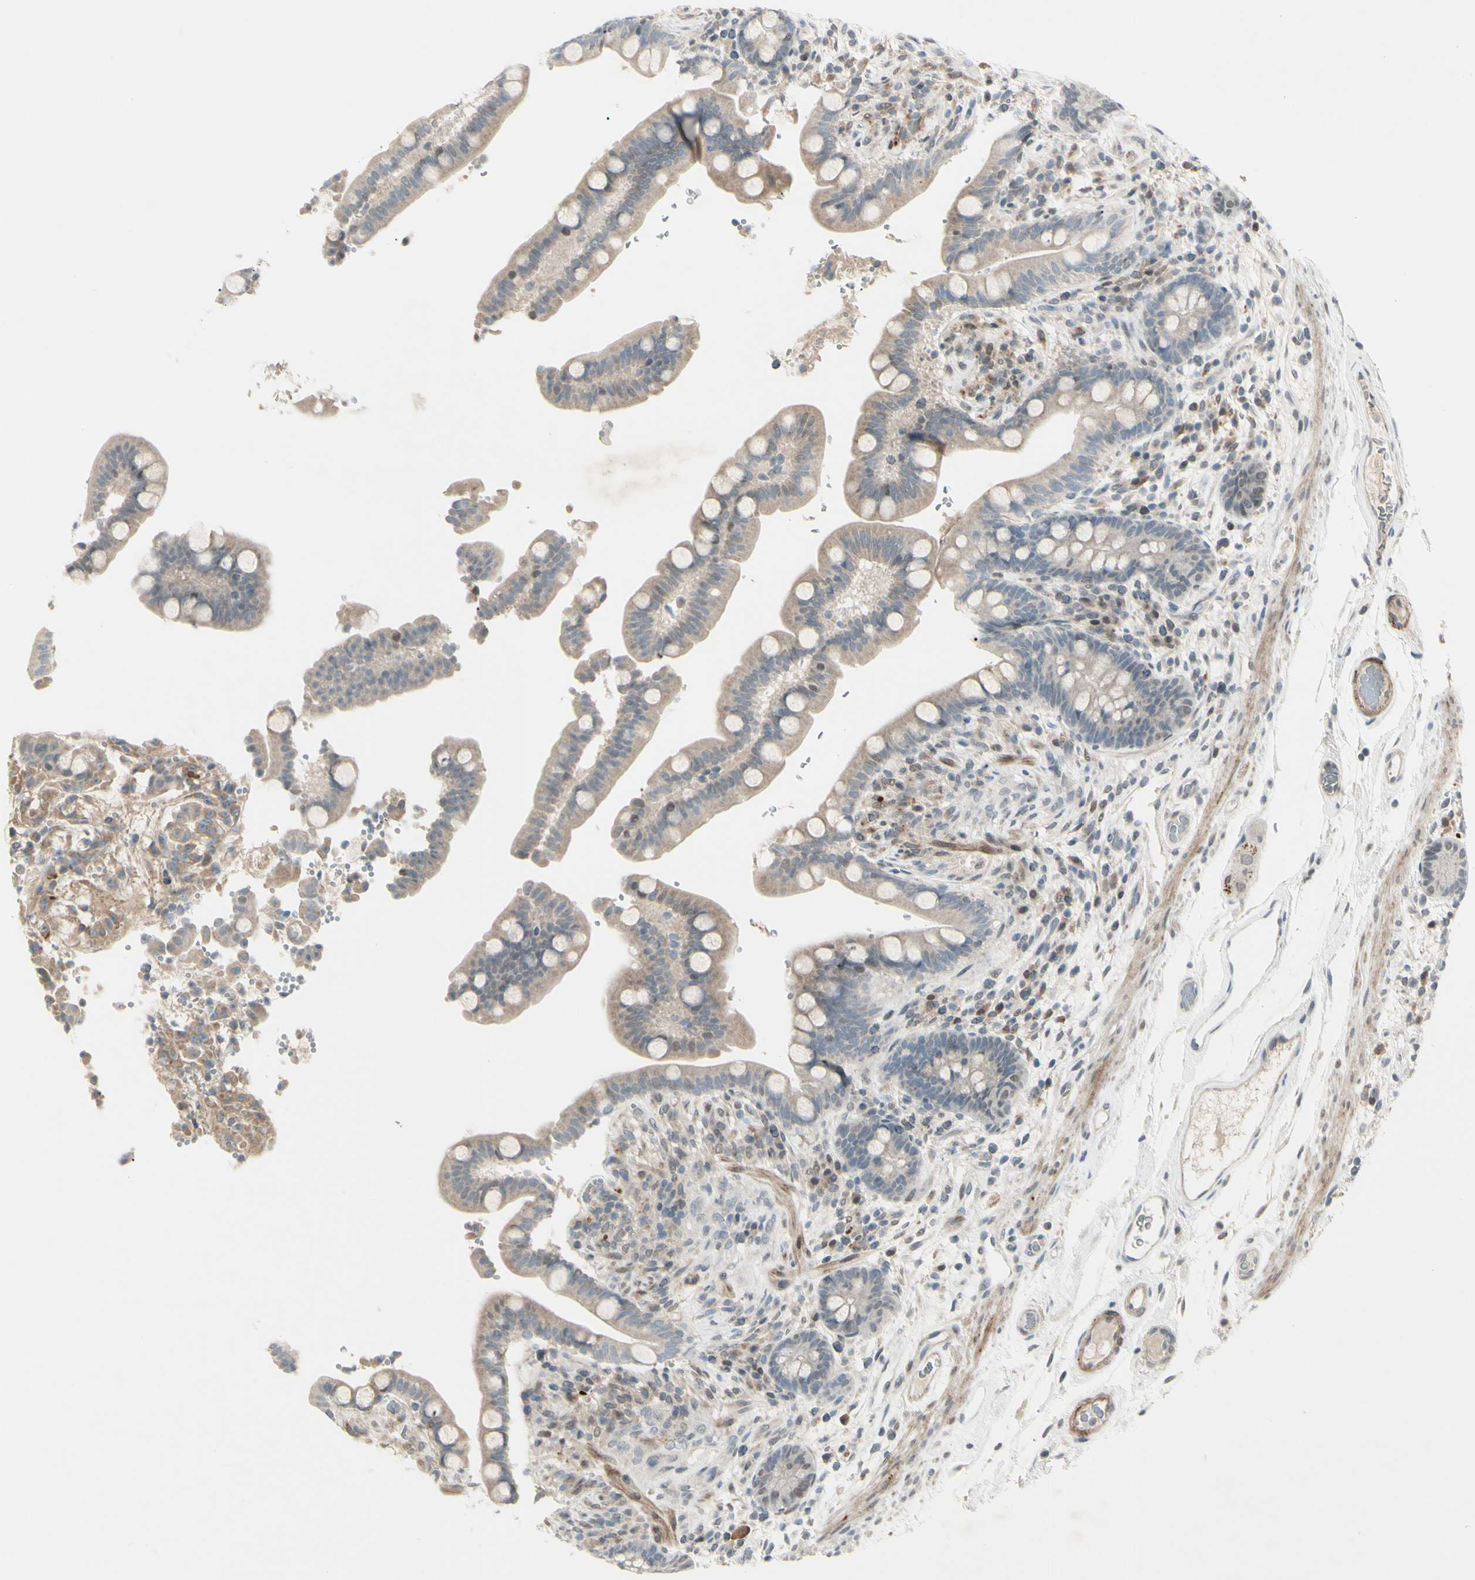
{"staining": {"intensity": "moderate", "quantity": "25%-75%", "location": "cytoplasmic/membranous"}, "tissue": "colon", "cell_type": "Endothelial cells", "image_type": "normal", "snomed": [{"axis": "morphology", "description": "Normal tissue, NOS"}, {"axis": "topography", "description": "Colon"}], "caption": "High-magnification brightfield microscopy of unremarkable colon stained with DAB (3,3'-diaminobenzidine) (brown) and counterstained with hematoxylin (blue). endothelial cells exhibit moderate cytoplasmic/membranous staining is present in approximately25%-75% of cells. The staining was performed using DAB (3,3'-diaminobenzidine), with brown indicating positive protein expression. Nuclei are stained blue with hematoxylin.", "gene": "FGFR2", "patient": {"sex": "male", "age": 73}}